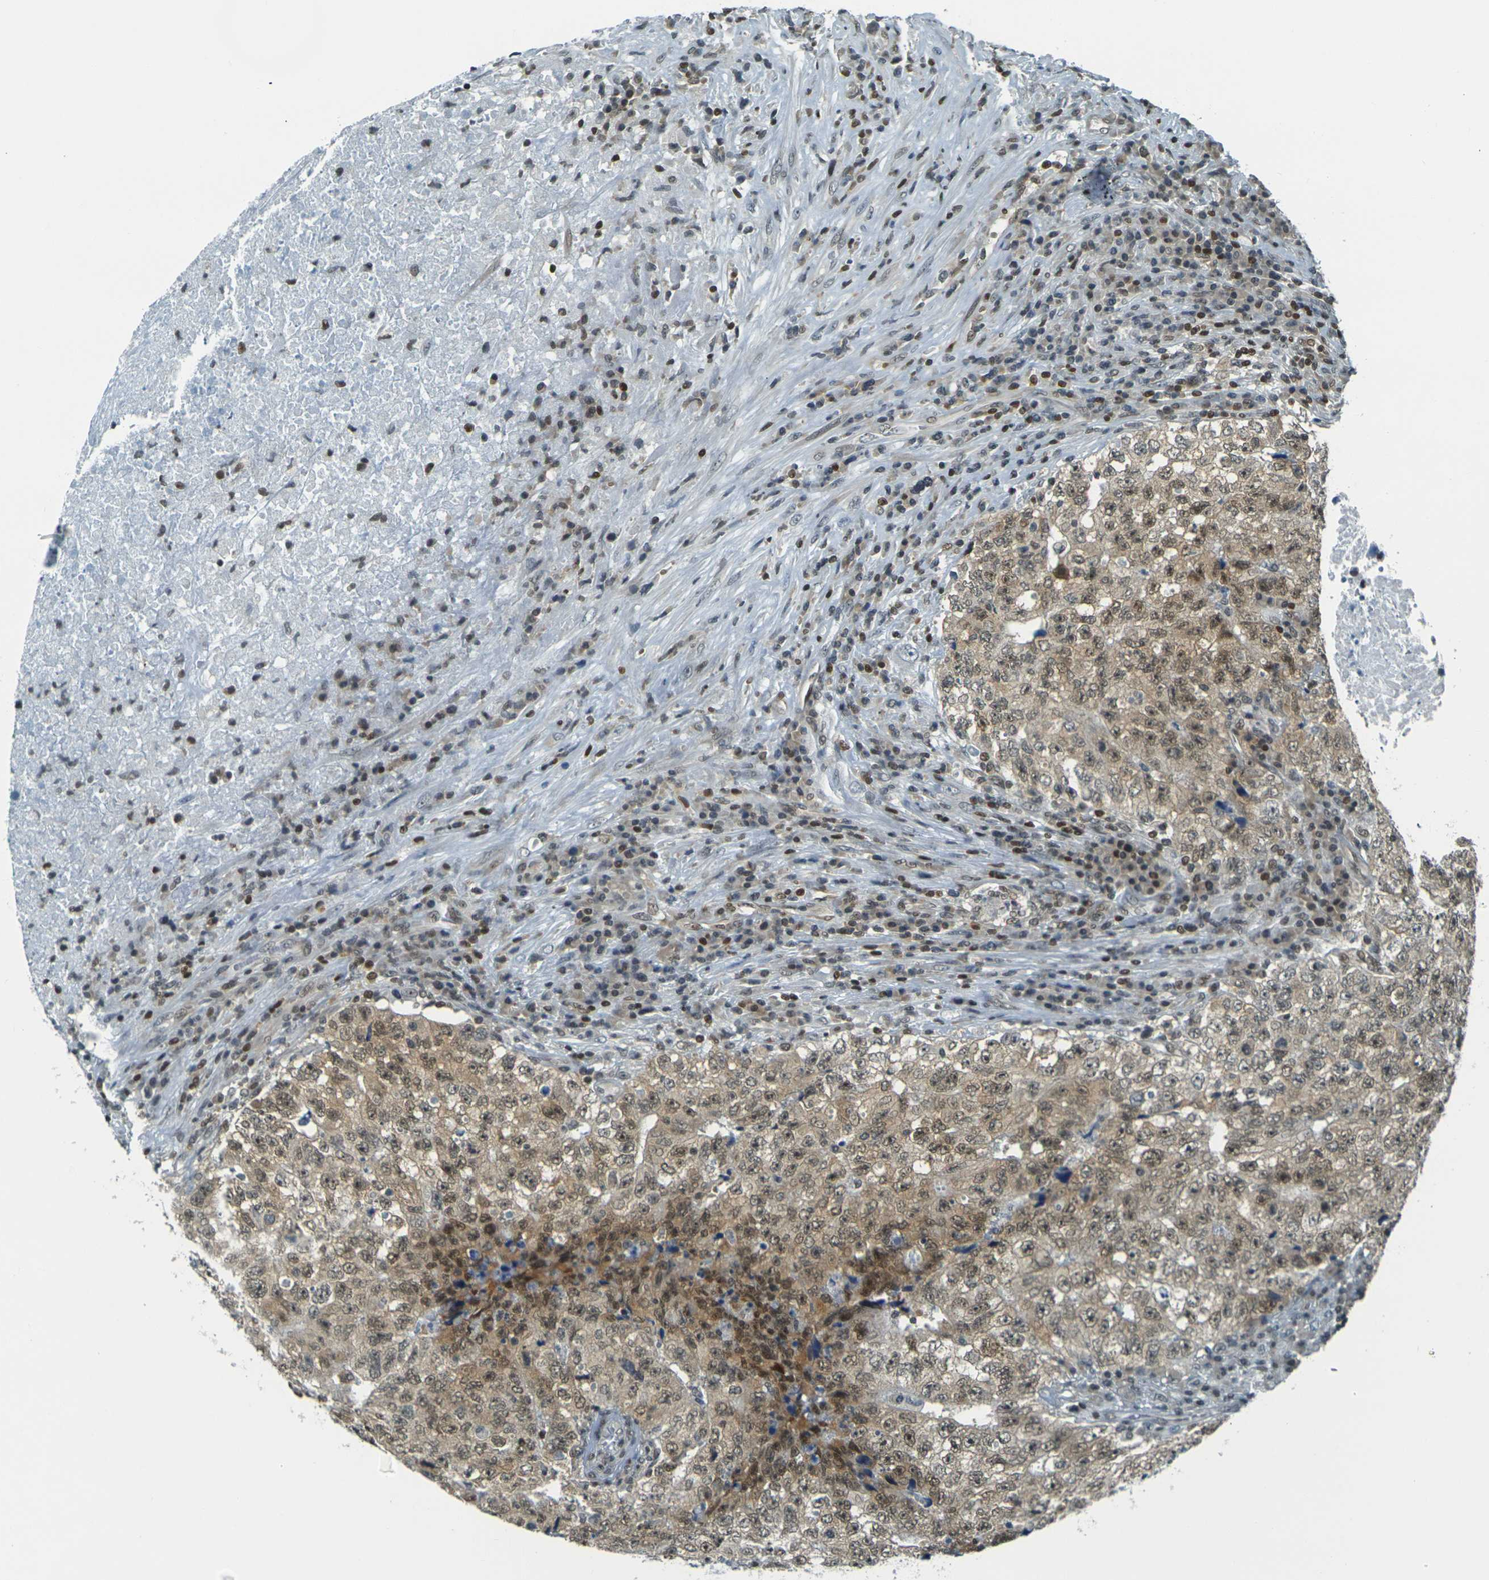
{"staining": {"intensity": "moderate", "quantity": ">75%", "location": "nuclear"}, "tissue": "testis cancer", "cell_type": "Tumor cells", "image_type": "cancer", "snomed": [{"axis": "morphology", "description": "Necrosis, NOS"}, {"axis": "morphology", "description": "Carcinoma, Embryonal, NOS"}, {"axis": "topography", "description": "Testis"}], "caption": "This micrograph reveals immunohistochemistry staining of testis cancer (embryonal carcinoma), with medium moderate nuclear positivity in approximately >75% of tumor cells.", "gene": "NHEJ1", "patient": {"sex": "male", "age": 19}}